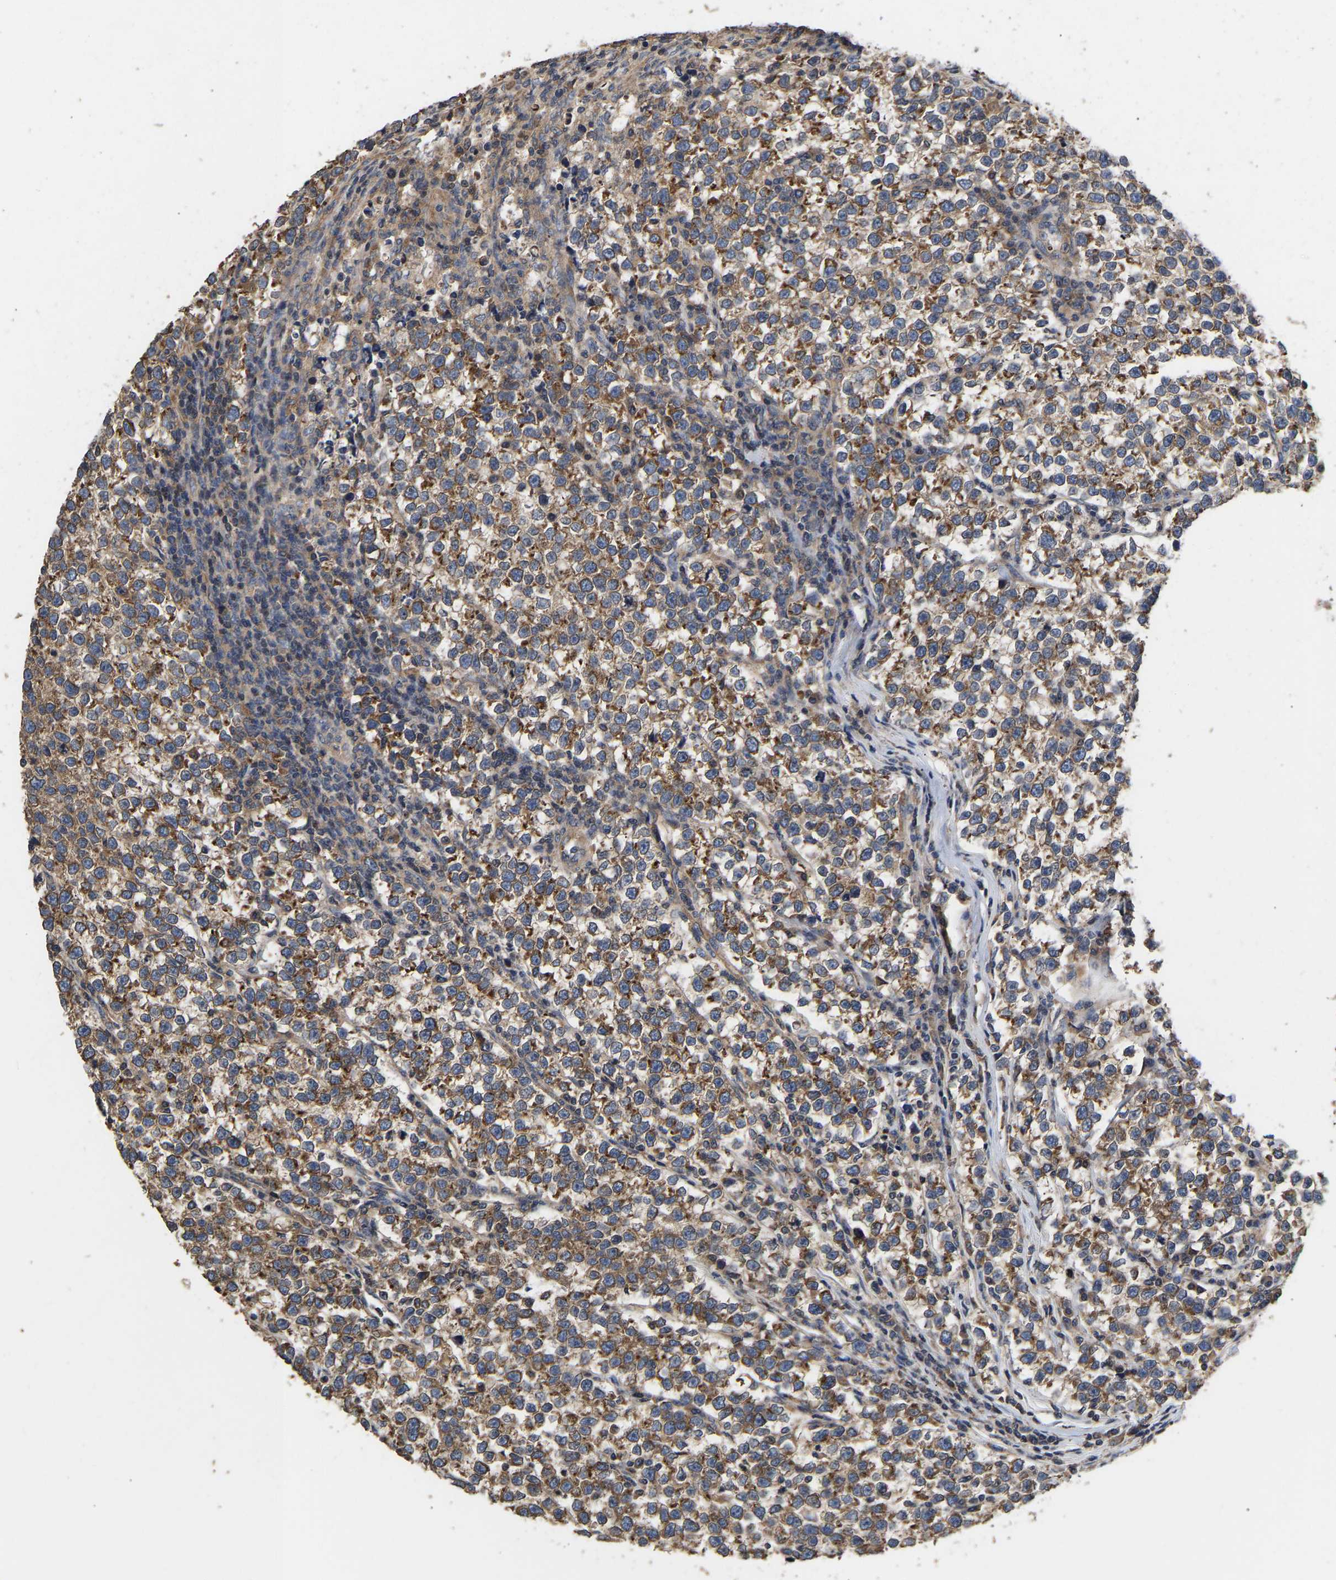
{"staining": {"intensity": "moderate", "quantity": ">75%", "location": "cytoplasmic/membranous"}, "tissue": "testis cancer", "cell_type": "Tumor cells", "image_type": "cancer", "snomed": [{"axis": "morphology", "description": "Normal tissue, NOS"}, {"axis": "morphology", "description": "Seminoma, NOS"}, {"axis": "topography", "description": "Testis"}], "caption": "Testis cancer tissue demonstrates moderate cytoplasmic/membranous positivity in approximately >75% of tumor cells Nuclei are stained in blue.", "gene": "AIMP2", "patient": {"sex": "male", "age": 43}}